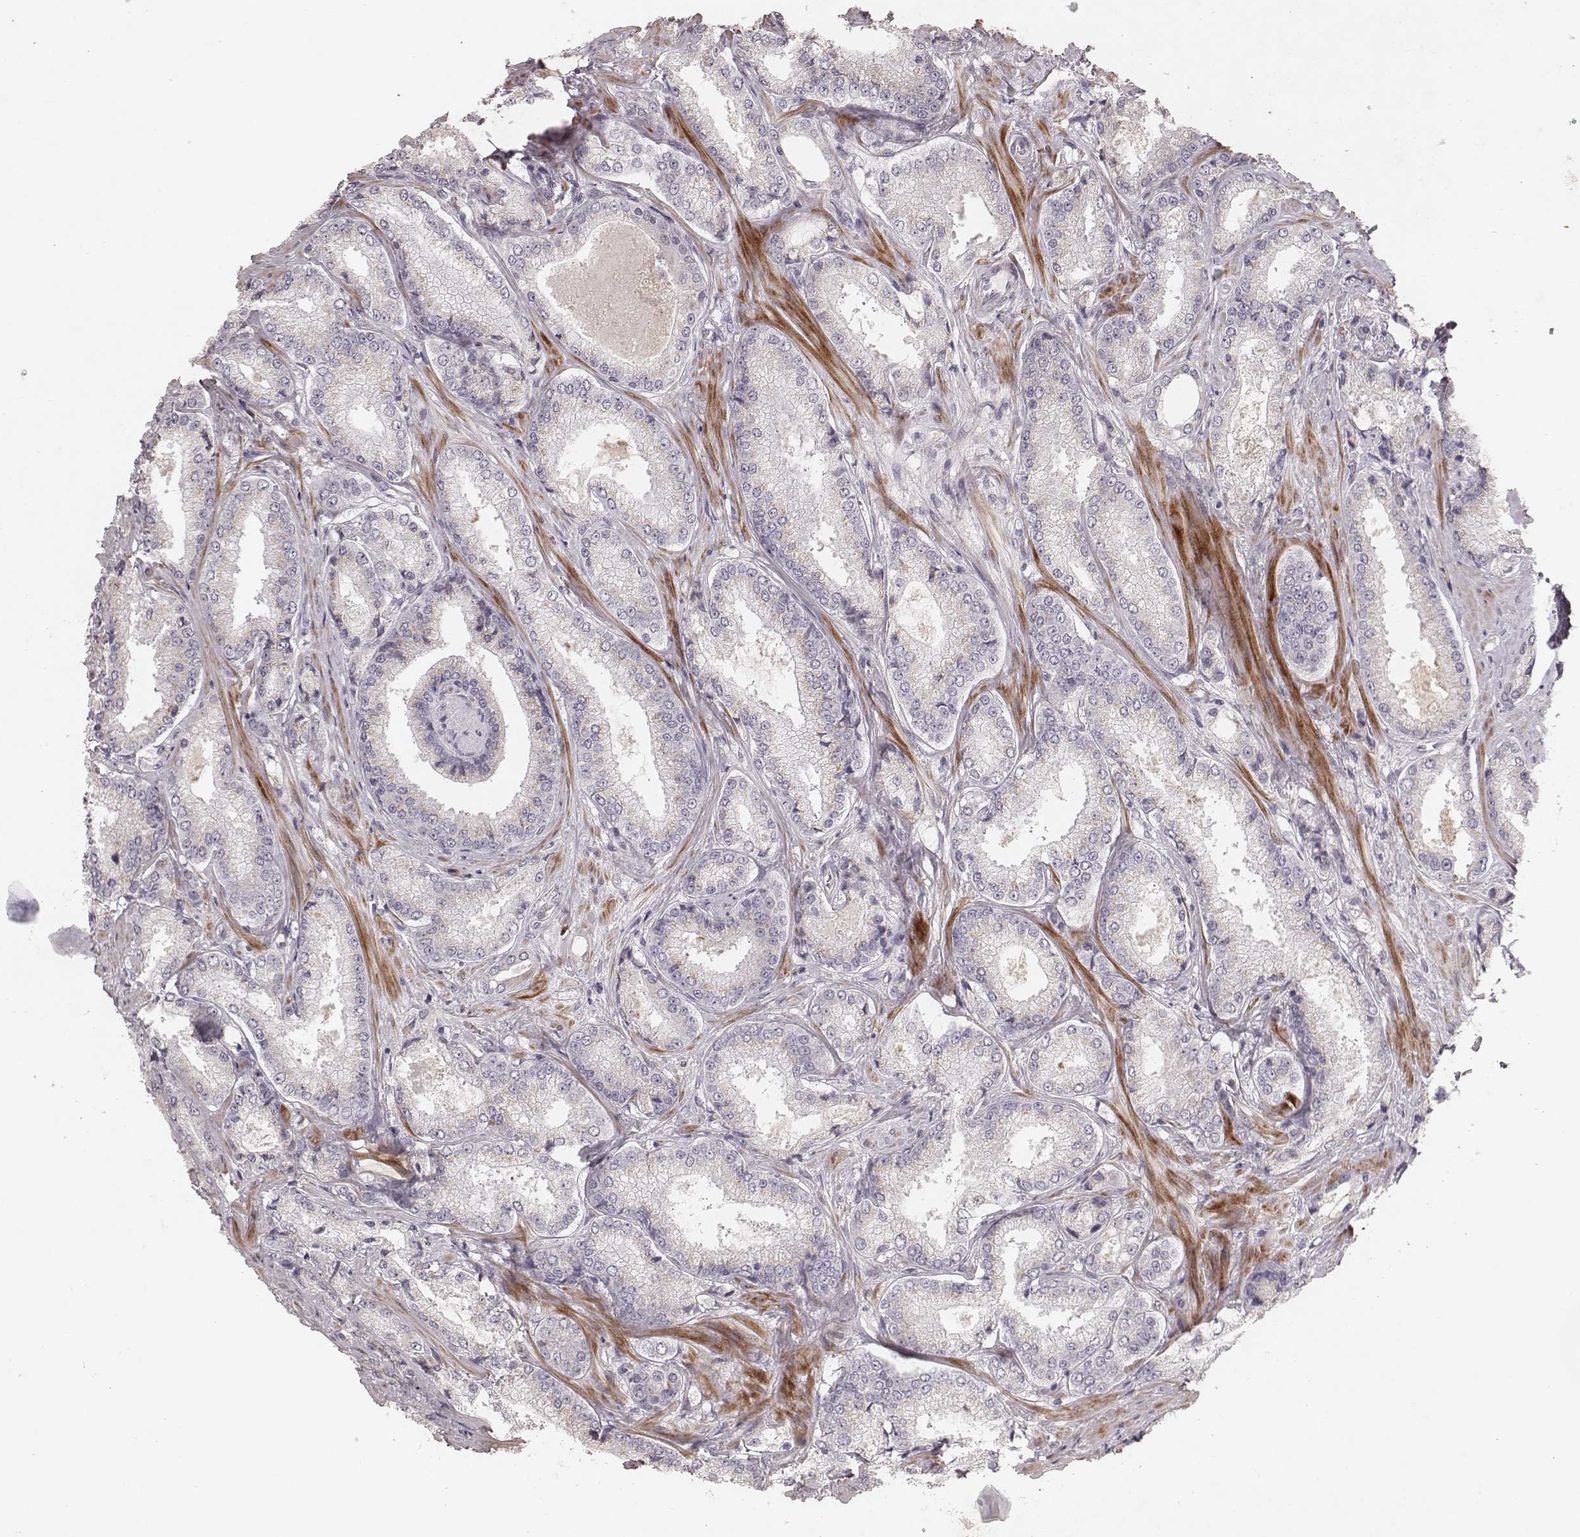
{"staining": {"intensity": "negative", "quantity": "none", "location": "none"}, "tissue": "prostate cancer", "cell_type": "Tumor cells", "image_type": "cancer", "snomed": [{"axis": "morphology", "description": "Adenocarcinoma, Low grade"}, {"axis": "topography", "description": "Prostate"}], "caption": "High magnification brightfield microscopy of prostate cancer stained with DAB (3,3'-diaminobenzidine) (brown) and counterstained with hematoxylin (blue): tumor cells show no significant staining.", "gene": "FAM13B", "patient": {"sex": "male", "age": 56}}